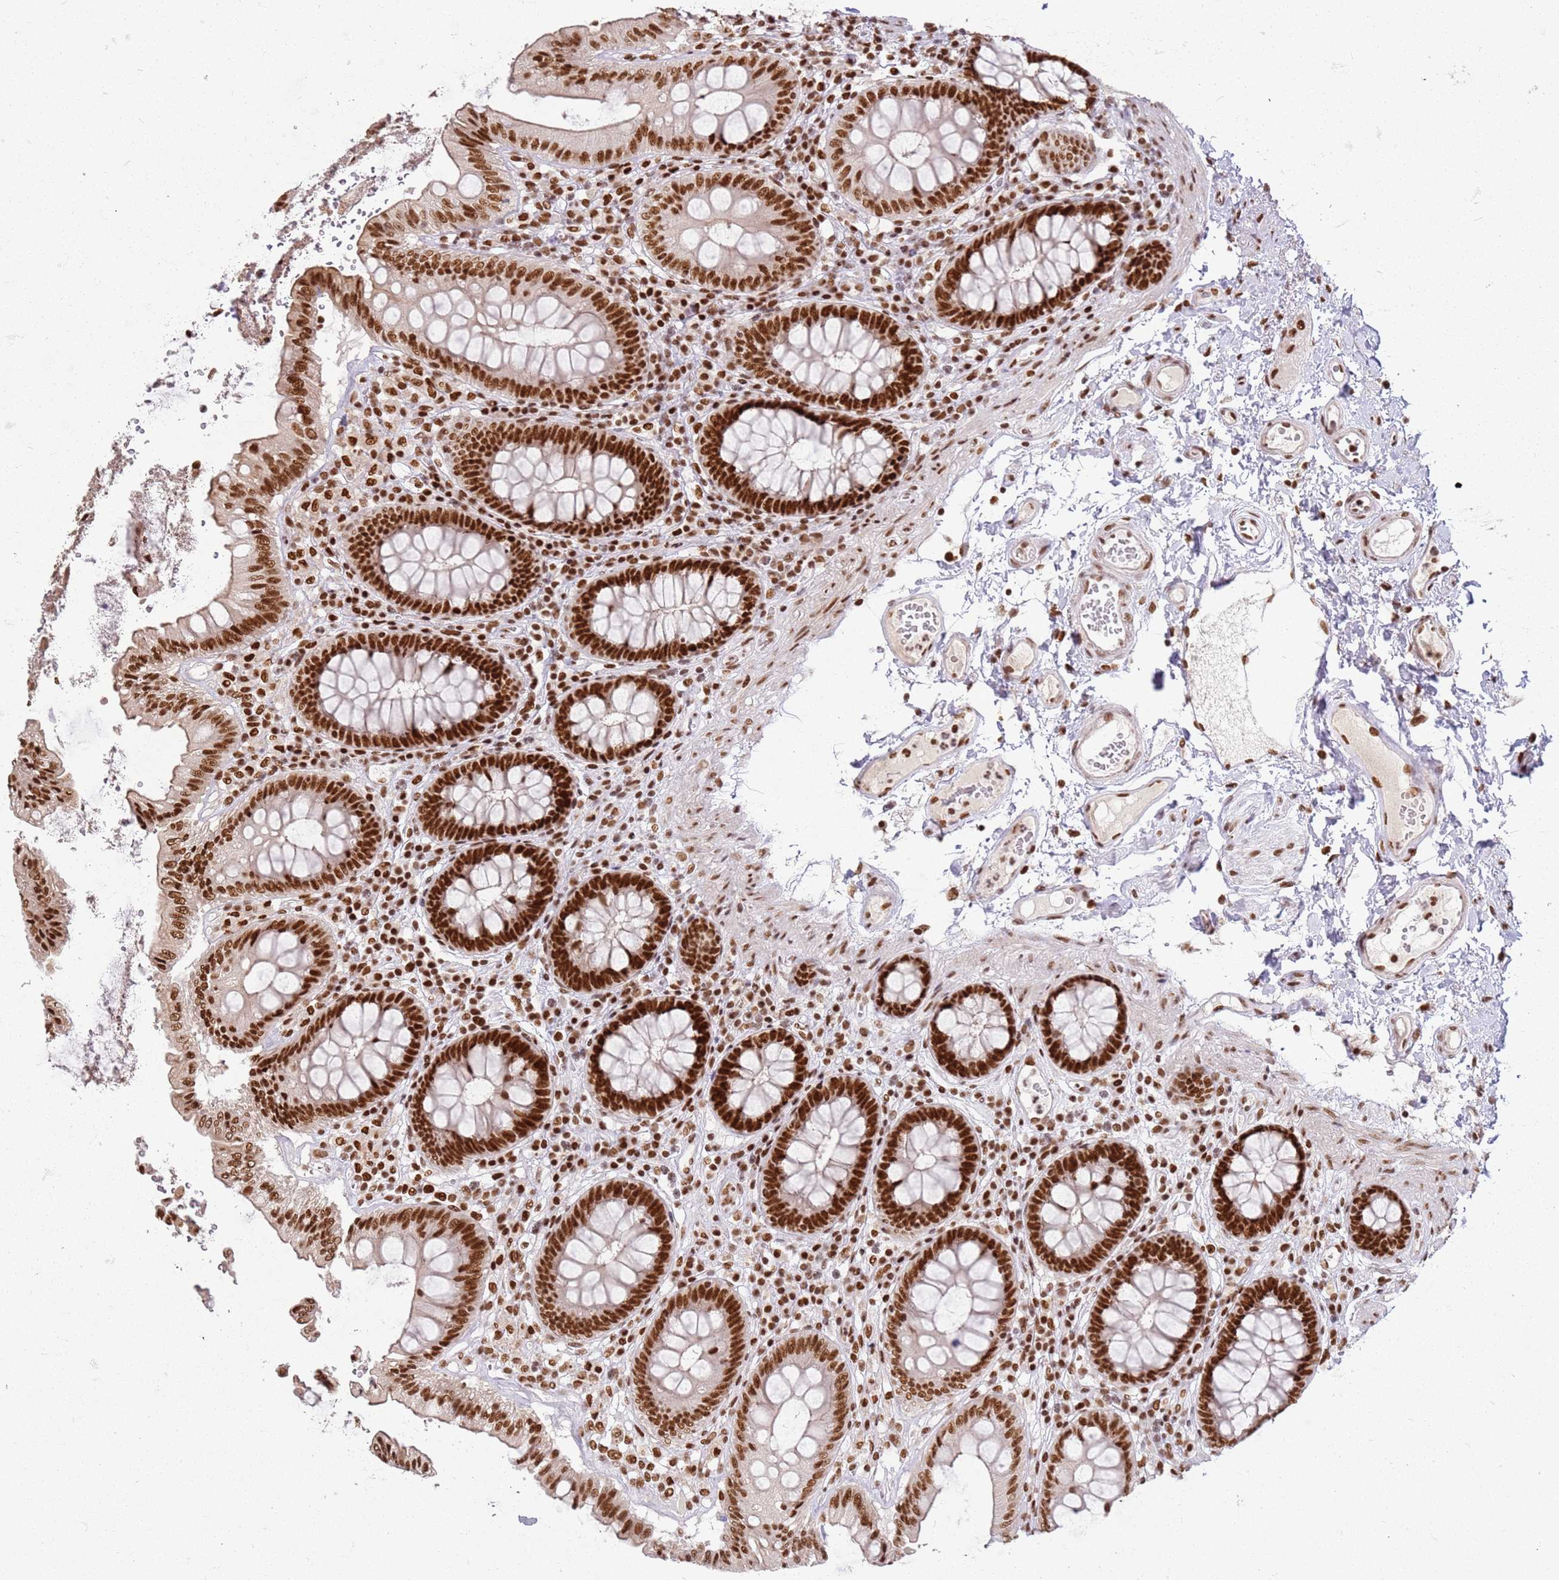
{"staining": {"intensity": "moderate", "quantity": ">75%", "location": "nuclear"}, "tissue": "colon", "cell_type": "Endothelial cells", "image_type": "normal", "snomed": [{"axis": "morphology", "description": "Normal tissue, NOS"}, {"axis": "topography", "description": "Colon"}], "caption": "Endothelial cells demonstrate medium levels of moderate nuclear positivity in about >75% of cells in normal colon. The staining was performed using DAB (3,3'-diaminobenzidine), with brown indicating positive protein expression. Nuclei are stained blue with hematoxylin.", "gene": "TENT4A", "patient": {"sex": "male", "age": 84}}